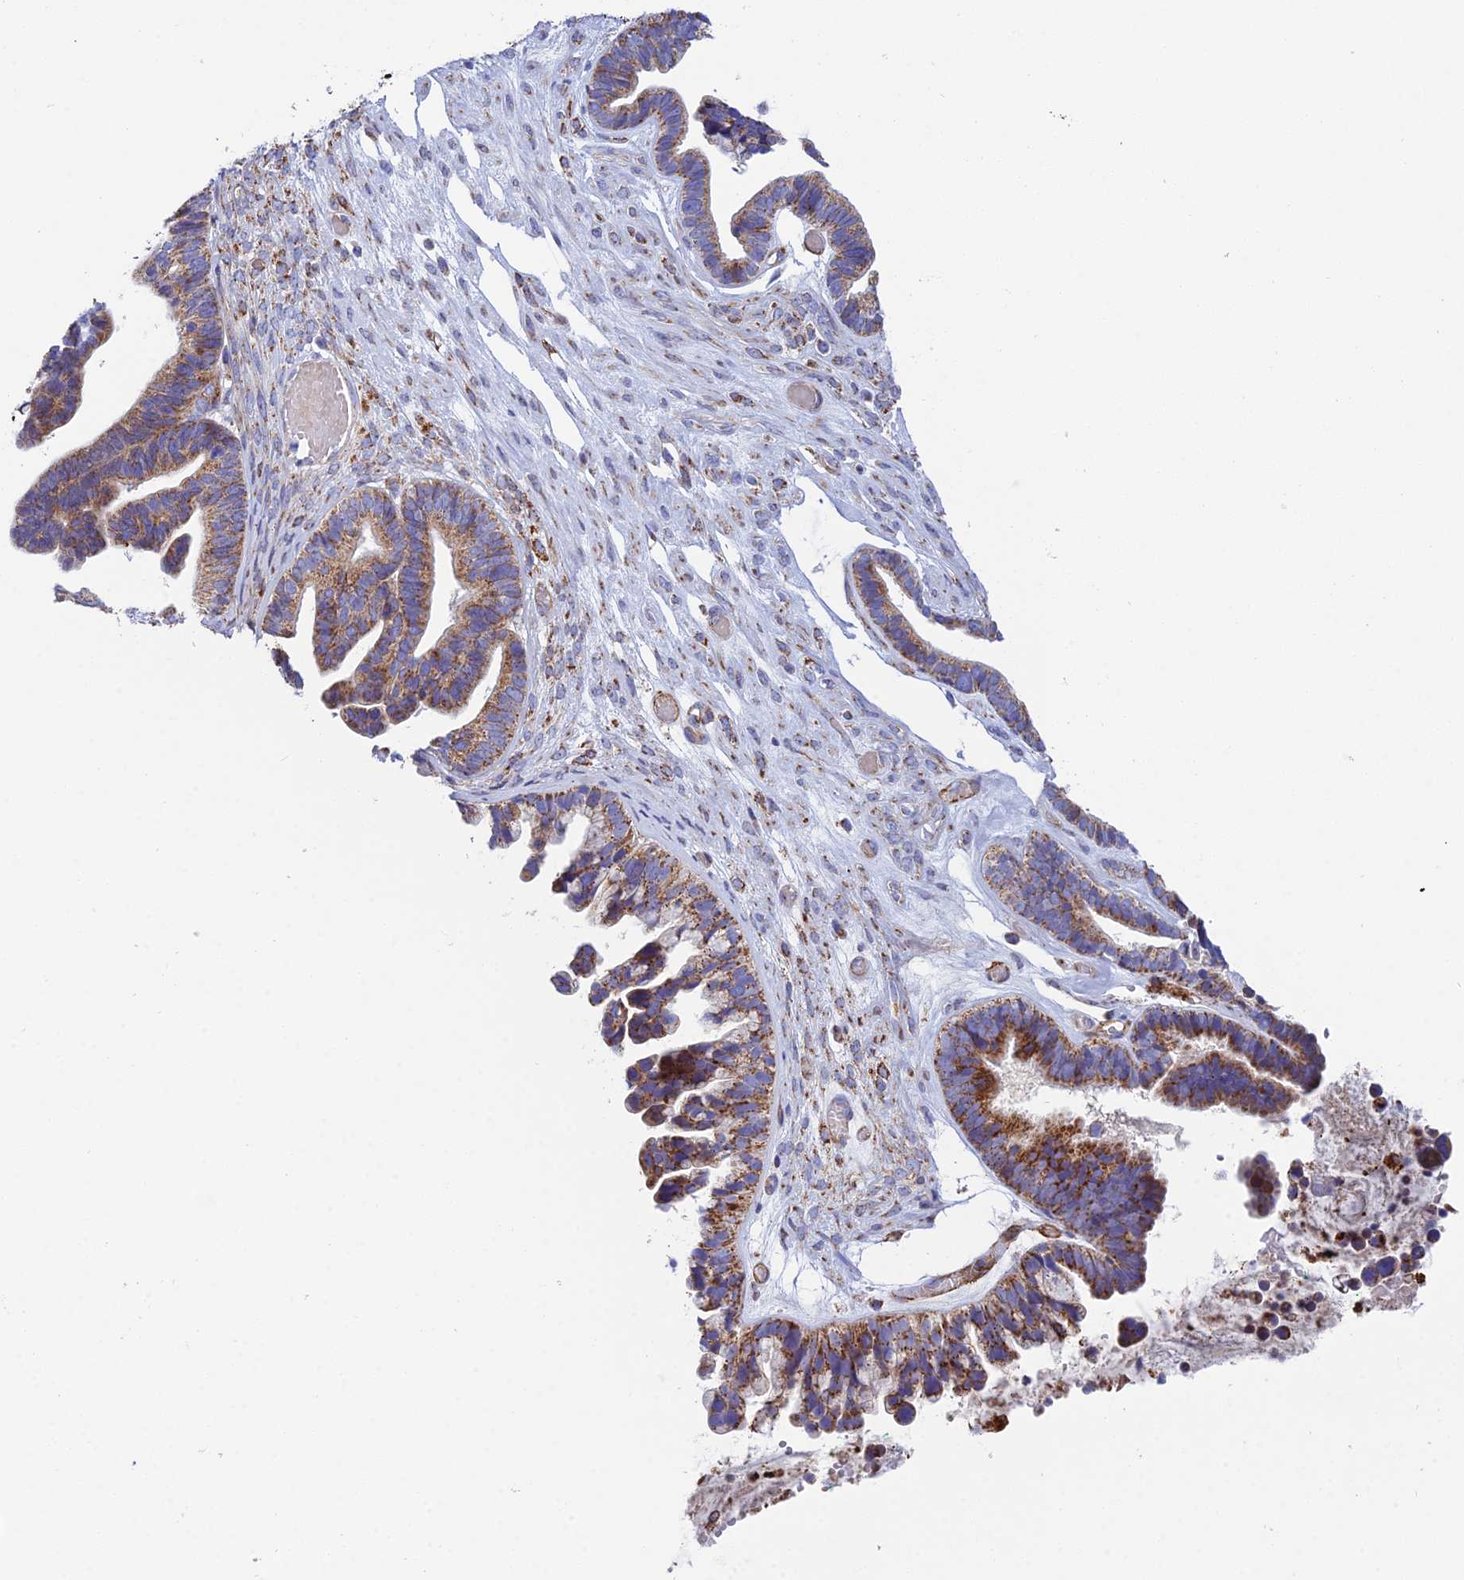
{"staining": {"intensity": "moderate", "quantity": ">75%", "location": "cytoplasmic/membranous"}, "tissue": "ovarian cancer", "cell_type": "Tumor cells", "image_type": "cancer", "snomed": [{"axis": "morphology", "description": "Cystadenocarcinoma, serous, NOS"}, {"axis": "topography", "description": "Ovary"}], "caption": "Ovarian serous cystadenocarcinoma stained with a protein marker exhibits moderate staining in tumor cells.", "gene": "CSPG4", "patient": {"sex": "female", "age": 56}}